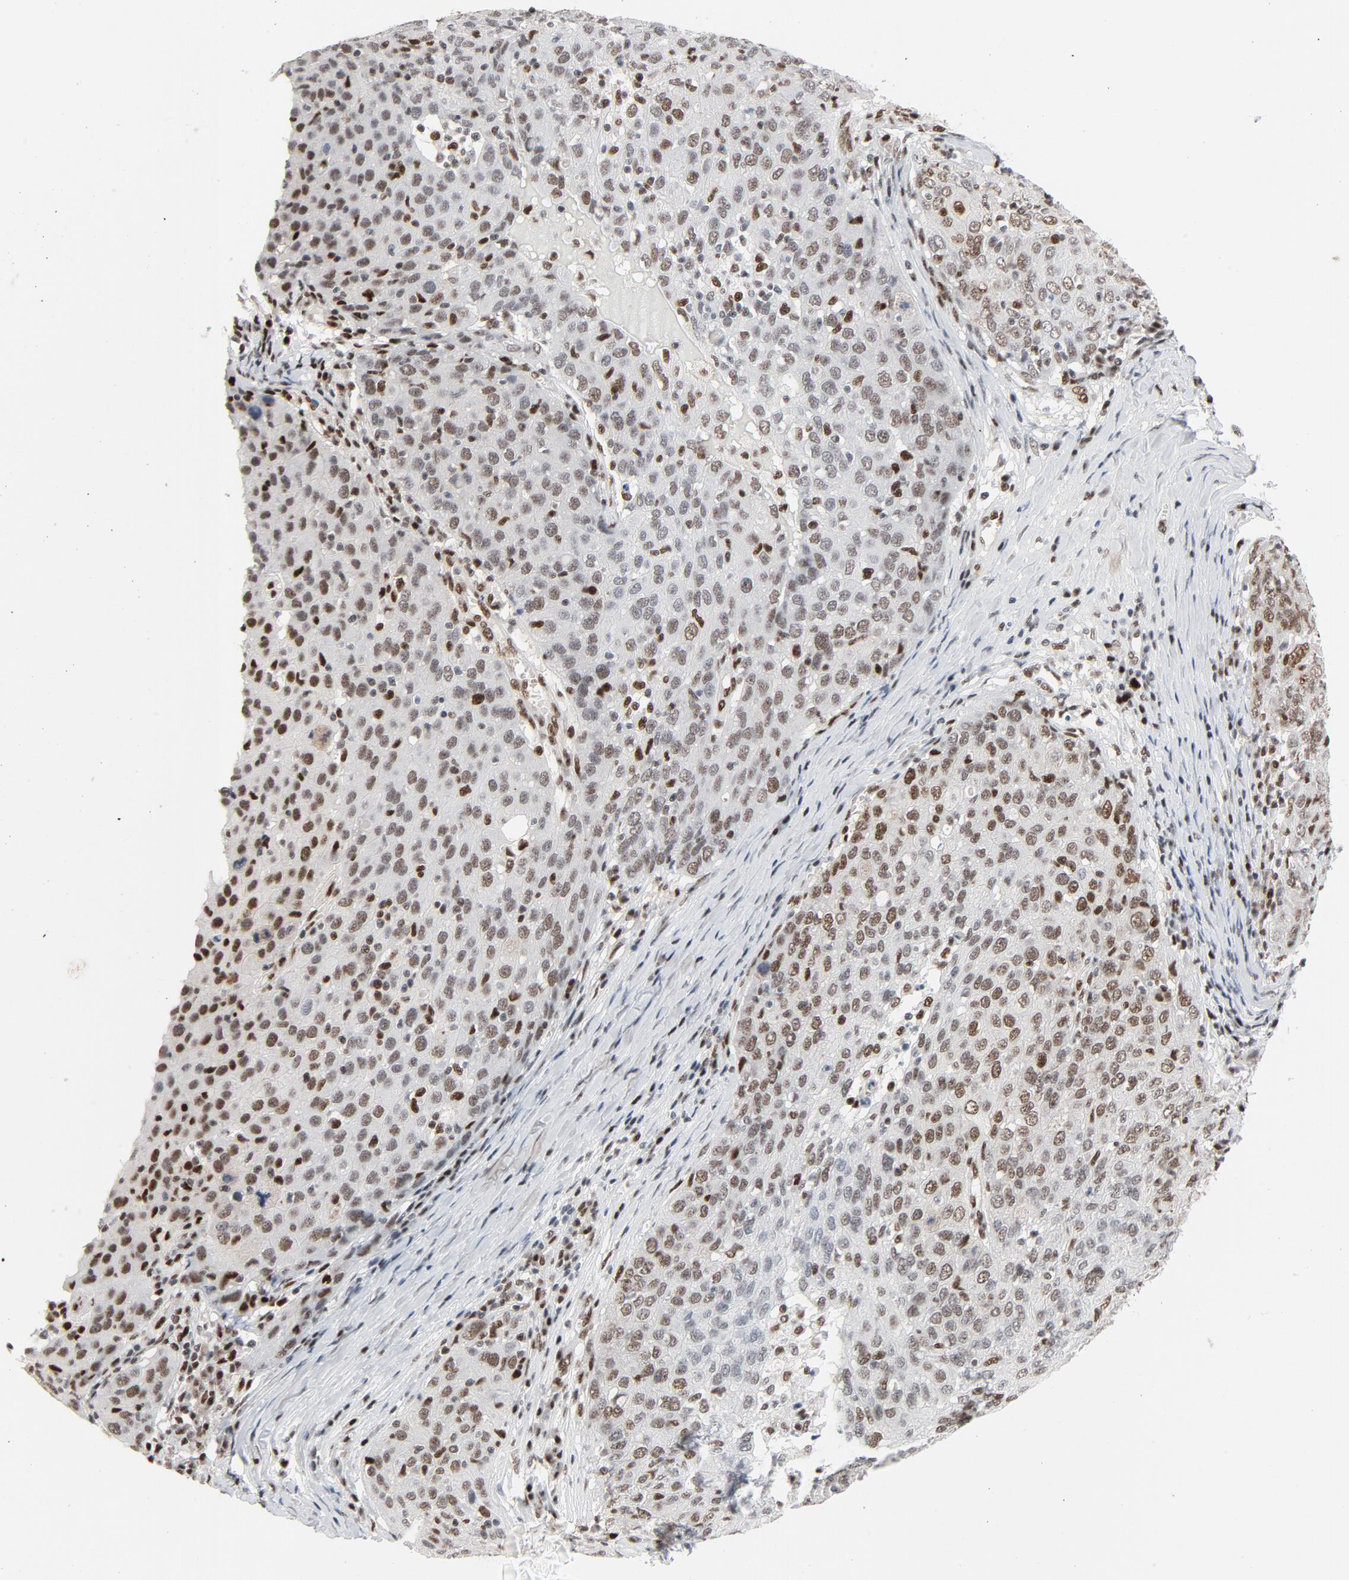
{"staining": {"intensity": "moderate", "quantity": ">75%", "location": "nuclear"}, "tissue": "ovarian cancer", "cell_type": "Tumor cells", "image_type": "cancer", "snomed": [{"axis": "morphology", "description": "Carcinoma, endometroid"}, {"axis": "topography", "description": "Ovary"}], "caption": "A medium amount of moderate nuclear staining is identified in about >75% of tumor cells in ovarian cancer (endometroid carcinoma) tissue.", "gene": "JMJD6", "patient": {"sex": "female", "age": 50}}